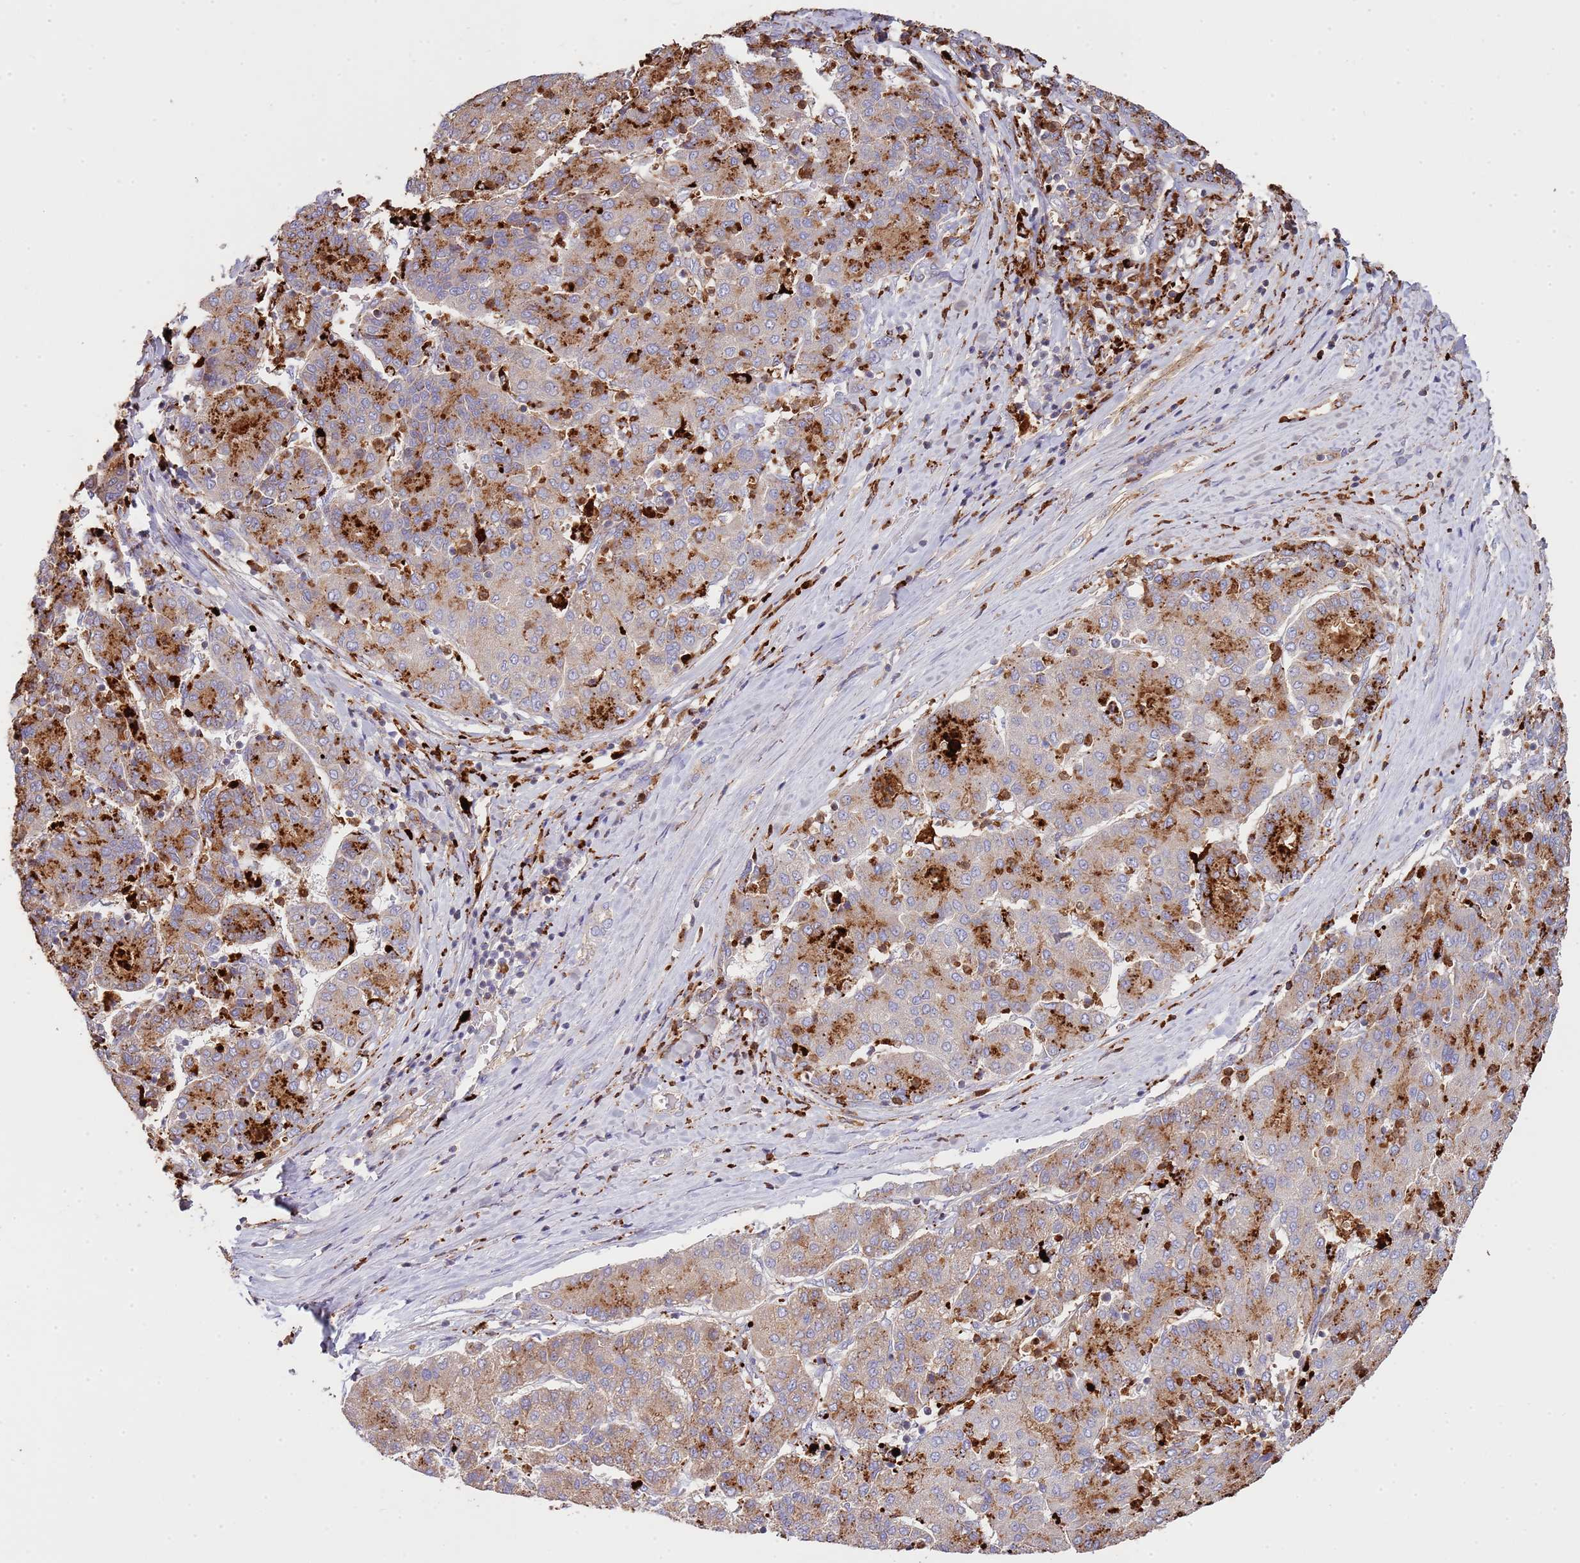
{"staining": {"intensity": "moderate", "quantity": "25%-75%", "location": "cytoplasmic/membranous"}, "tissue": "liver cancer", "cell_type": "Tumor cells", "image_type": "cancer", "snomed": [{"axis": "morphology", "description": "Carcinoma, Hepatocellular, NOS"}, {"axis": "topography", "description": "Liver"}], "caption": "This image exhibits hepatocellular carcinoma (liver) stained with immunohistochemistry to label a protein in brown. The cytoplasmic/membranous of tumor cells show moderate positivity for the protein. Nuclei are counter-stained blue.", "gene": "NDUFAF4", "patient": {"sex": "male", "age": 65}}